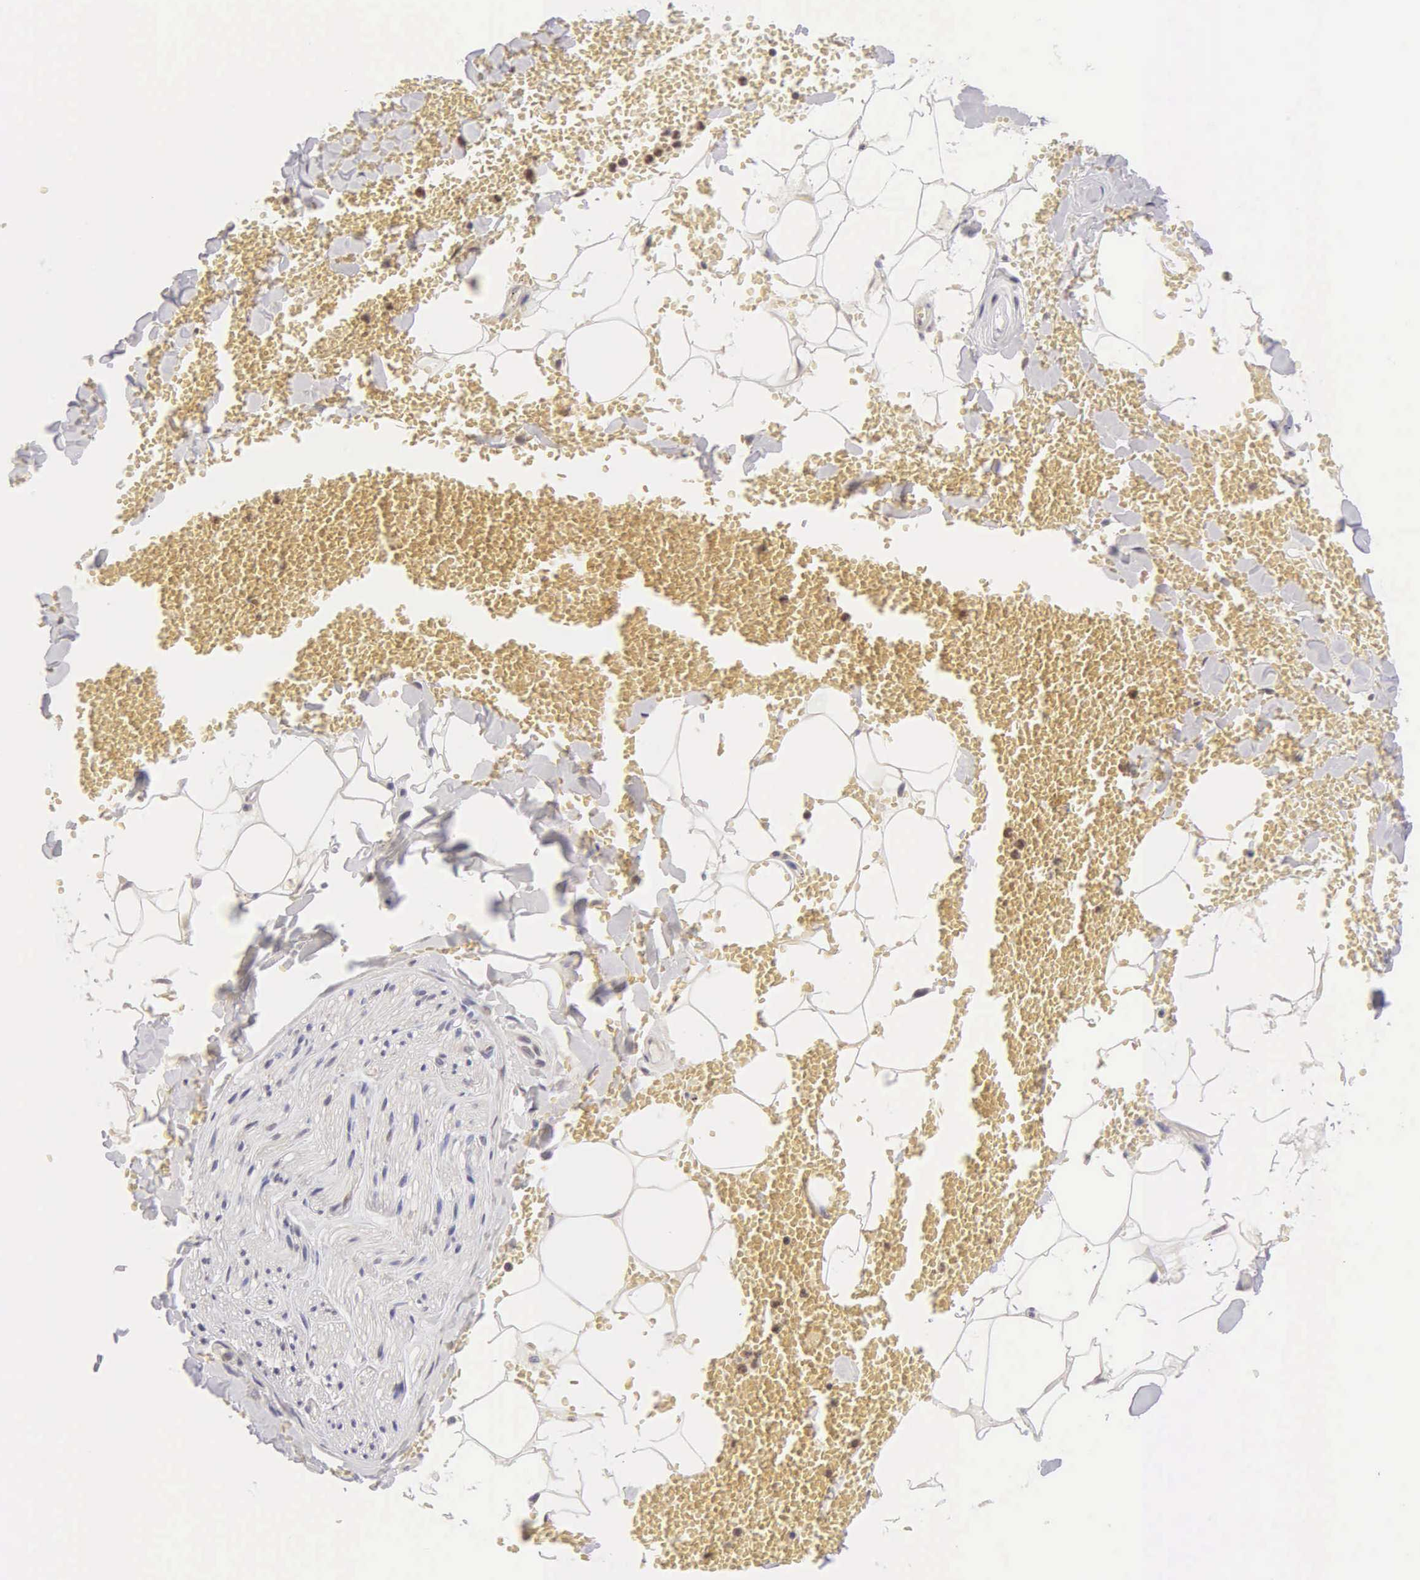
{"staining": {"intensity": "negative", "quantity": "none", "location": "none"}, "tissue": "adipose tissue", "cell_type": "Adipocytes", "image_type": "normal", "snomed": [{"axis": "morphology", "description": "Normal tissue, NOS"}, {"axis": "morphology", "description": "Inflammation, NOS"}, {"axis": "topography", "description": "Lymph node"}, {"axis": "topography", "description": "Peripheral nerve tissue"}], "caption": "Immunohistochemistry image of normal adipose tissue stained for a protein (brown), which displays no staining in adipocytes.", "gene": "MKI67", "patient": {"sex": "male", "age": 52}}